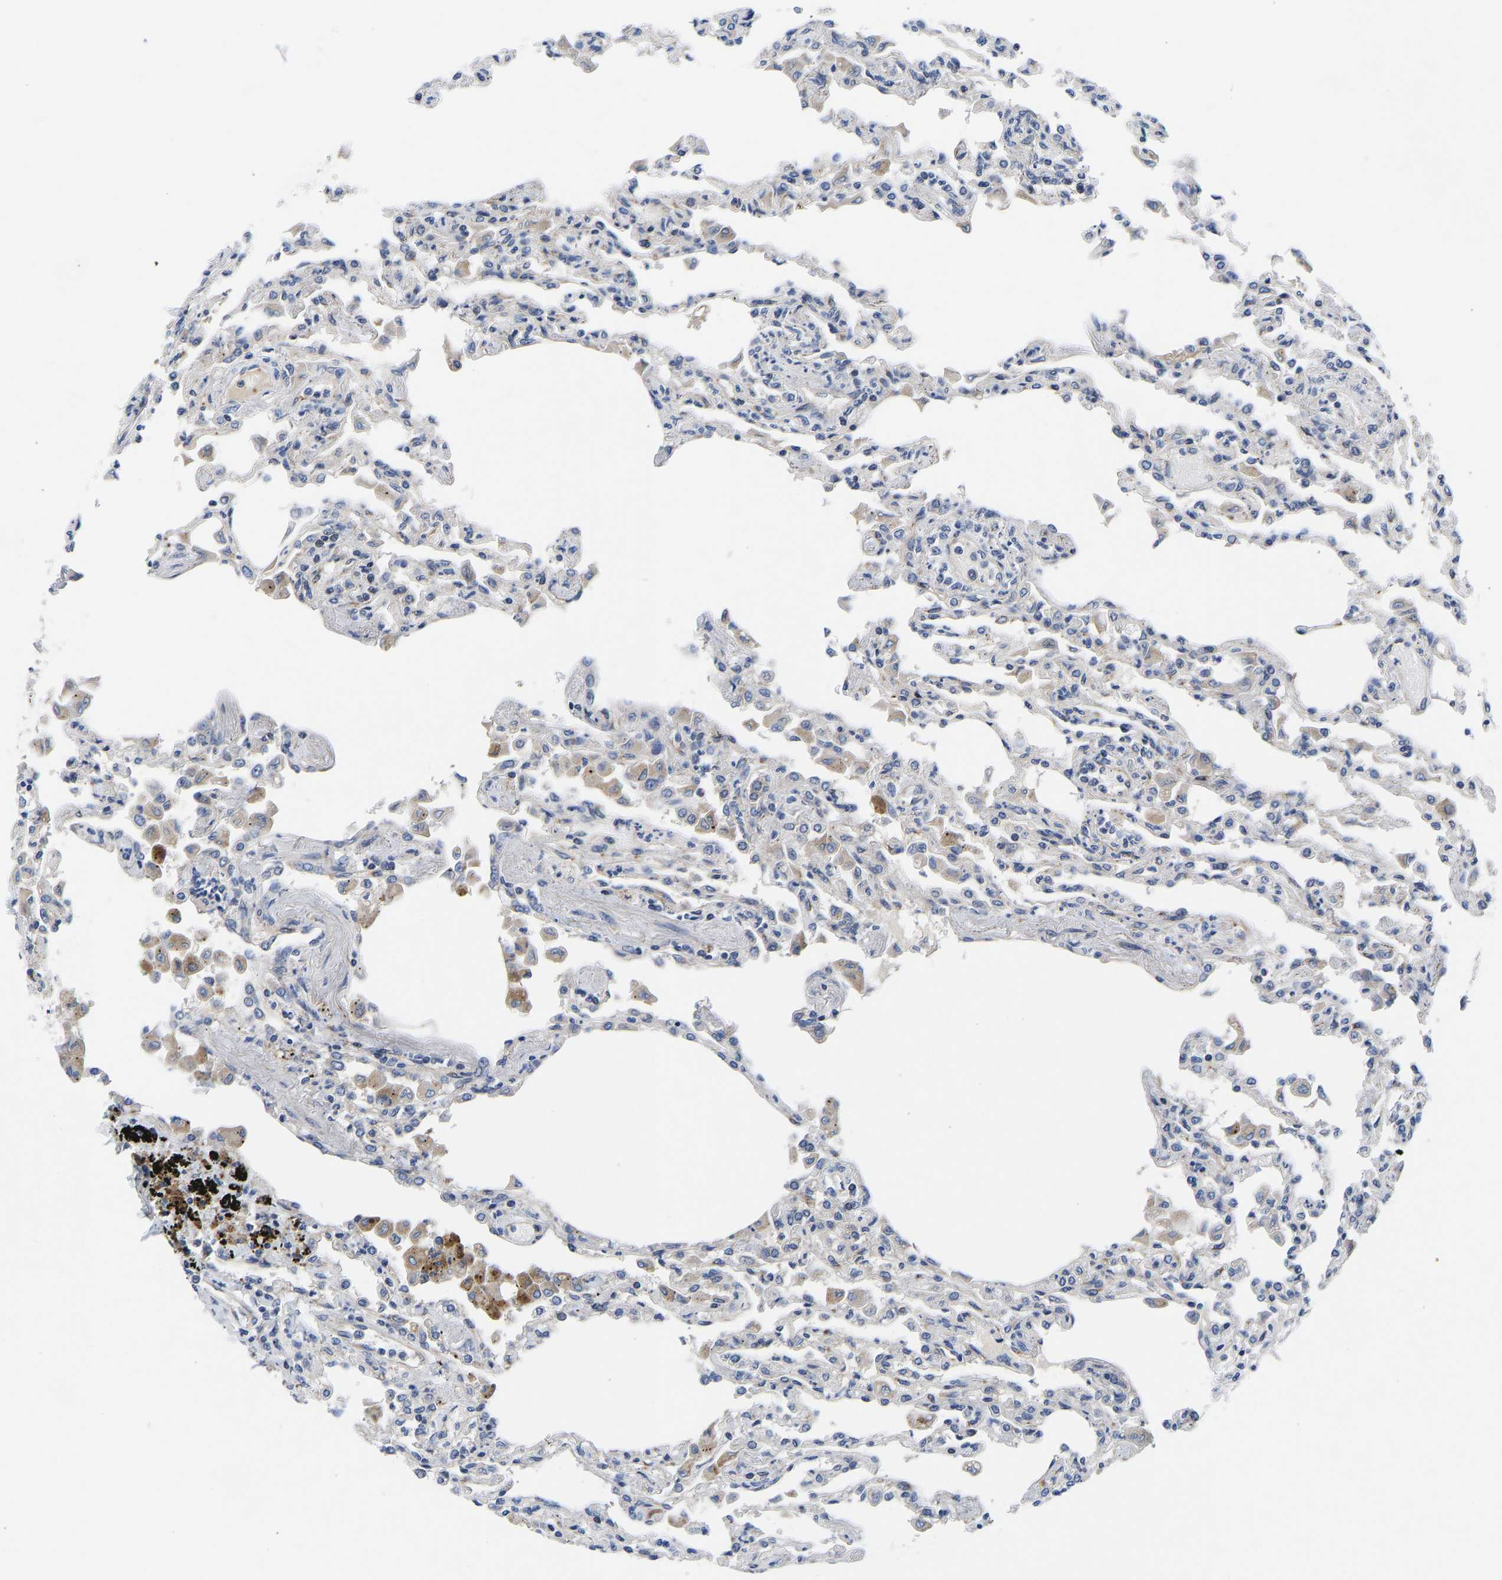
{"staining": {"intensity": "weak", "quantity": "<25%", "location": "cytoplasmic/membranous"}, "tissue": "lung", "cell_type": "Alveolar cells", "image_type": "normal", "snomed": [{"axis": "morphology", "description": "Normal tissue, NOS"}, {"axis": "topography", "description": "Bronchus"}, {"axis": "topography", "description": "Lung"}], "caption": "The histopathology image displays no staining of alveolar cells in unremarkable lung. (DAB (3,3'-diaminobenzidine) immunohistochemistry visualized using brightfield microscopy, high magnification).", "gene": "FRRS1", "patient": {"sex": "female", "age": 49}}